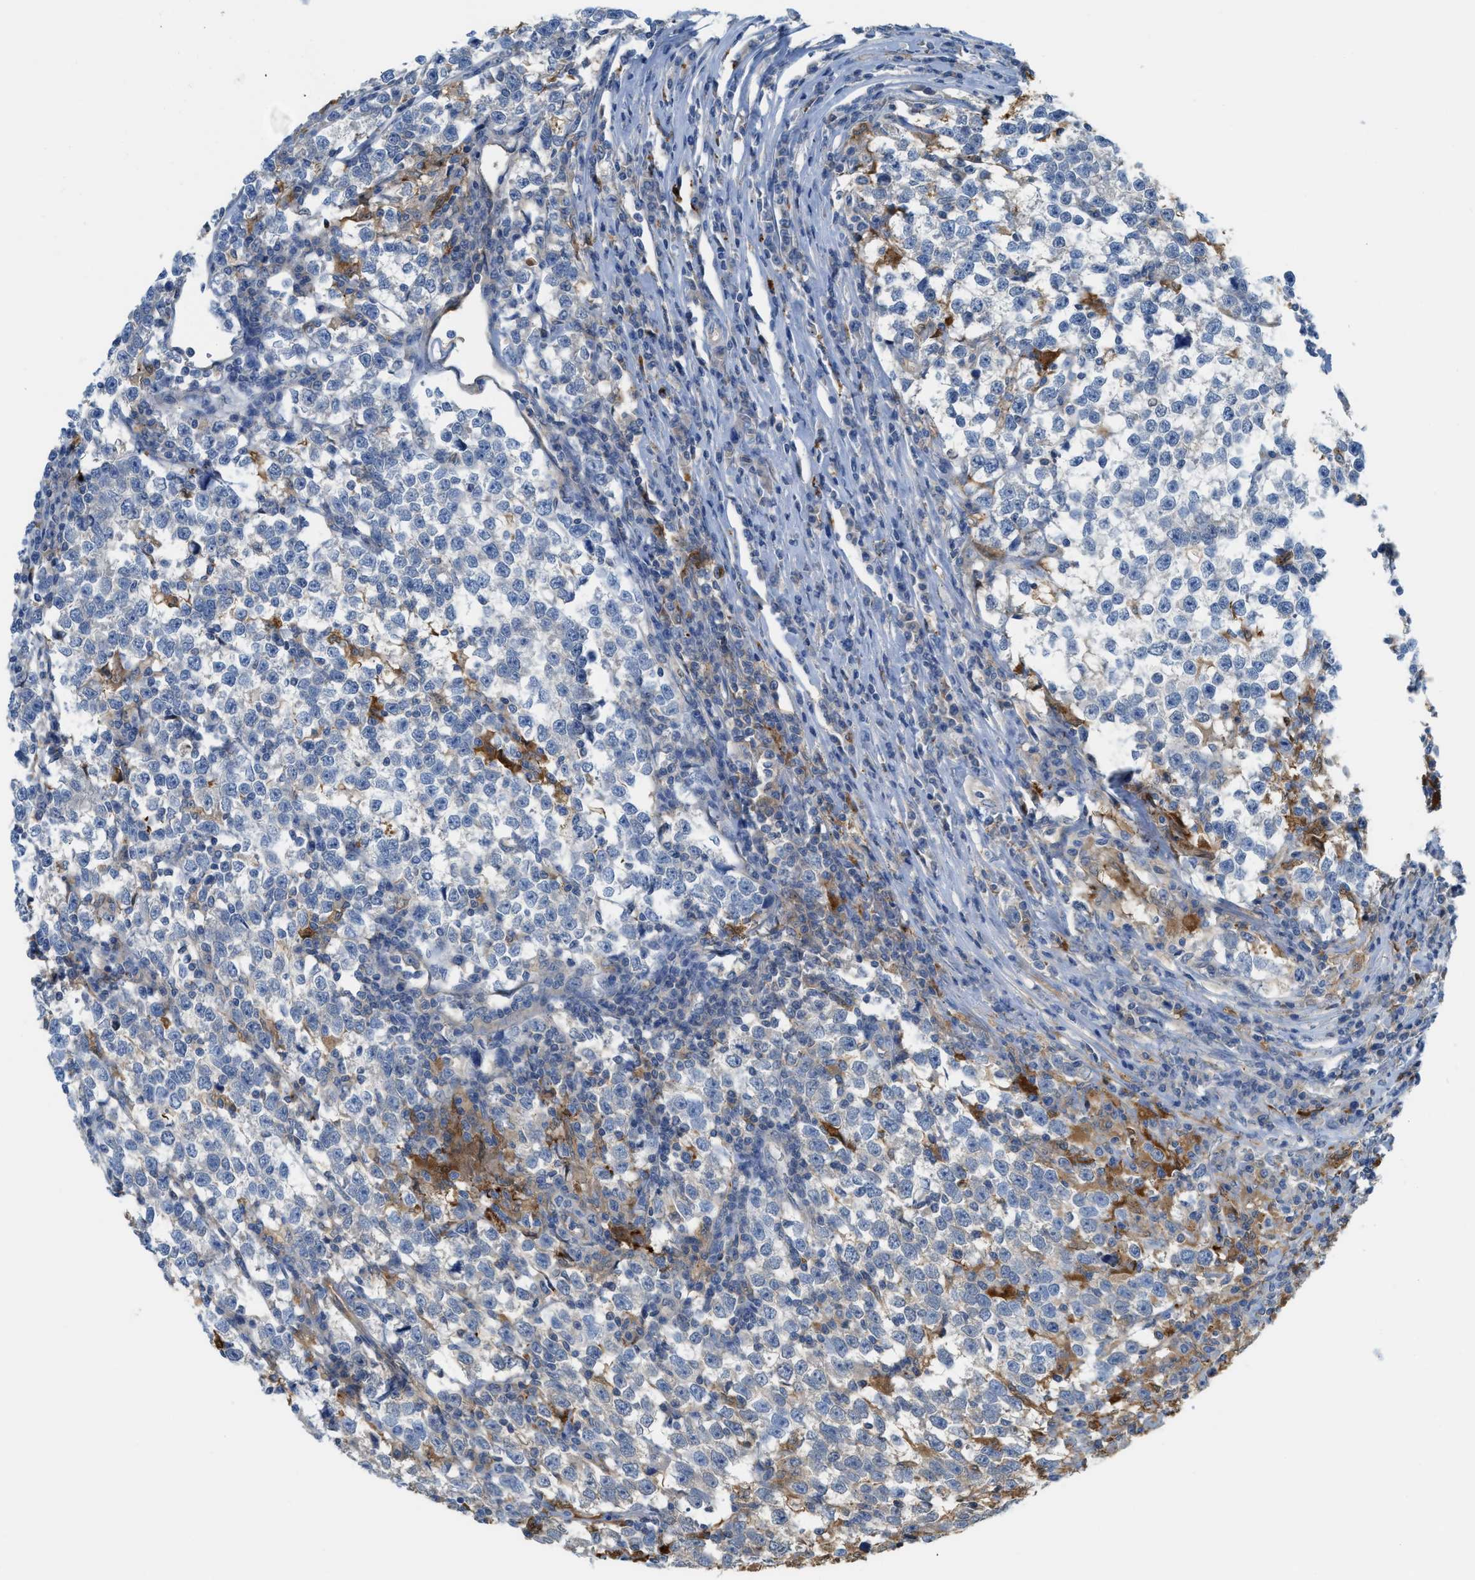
{"staining": {"intensity": "negative", "quantity": "none", "location": "none"}, "tissue": "testis cancer", "cell_type": "Tumor cells", "image_type": "cancer", "snomed": [{"axis": "morphology", "description": "Normal tissue, NOS"}, {"axis": "morphology", "description": "Seminoma, NOS"}, {"axis": "topography", "description": "Testis"}], "caption": "High magnification brightfield microscopy of testis seminoma stained with DAB (3,3'-diaminobenzidine) (brown) and counterstained with hematoxylin (blue): tumor cells show no significant positivity. The staining is performed using DAB brown chromogen with nuclei counter-stained in using hematoxylin.", "gene": "CSTB", "patient": {"sex": "male", "age": 43}}